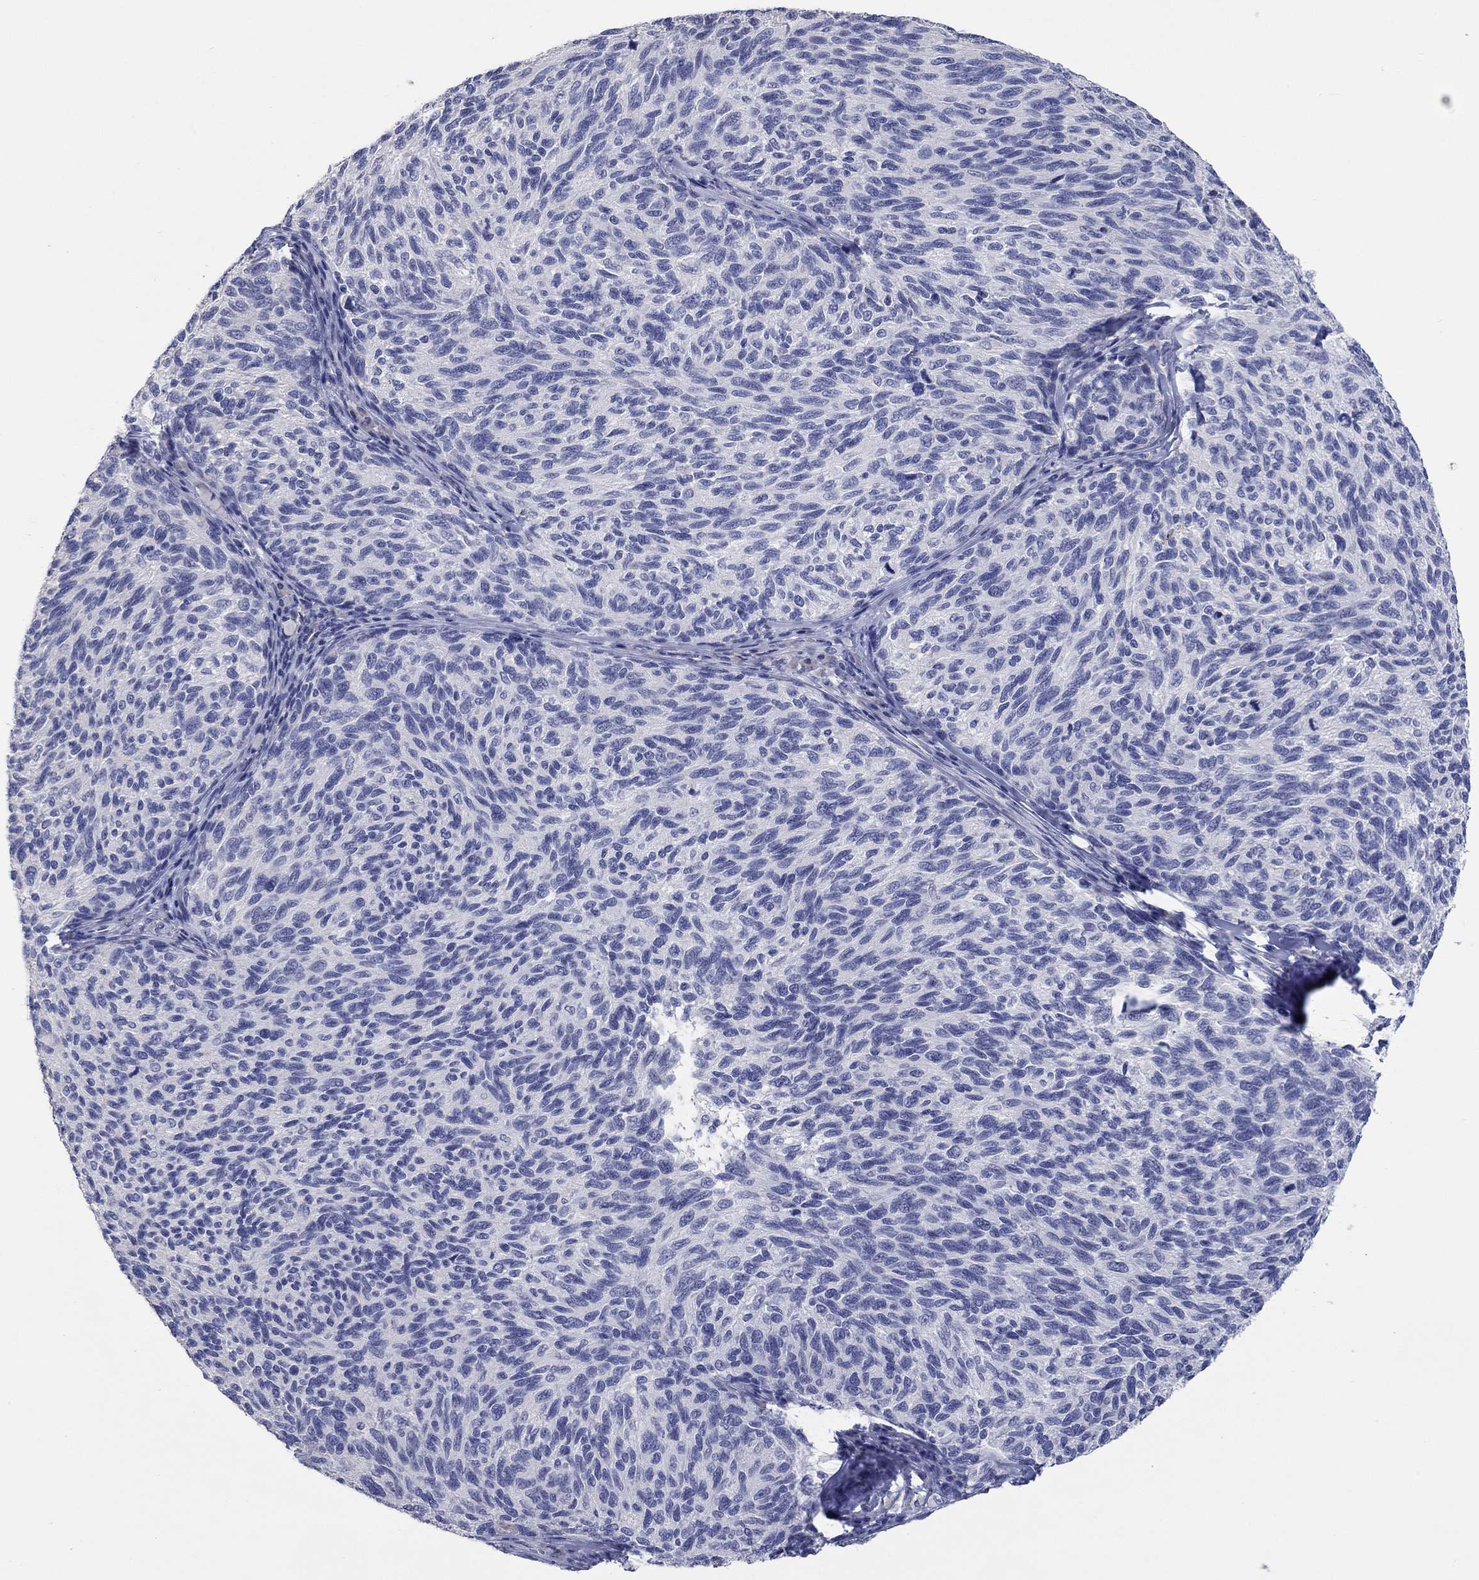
{"staining": {"intensity": "negative", "quantity": "none", "location": "none"}, "tissue": "melanoma", "cell_type": "Tumor cells", "image_type": "cancer", "snomed": [{"axis": "morphology", "description": "Malignant melanoma, NOS"}, {"axis": "topography", "description": "Skin"}], "caption": "High power microscopy histopathology image of an immunohistochemistry (IHC) histopathology image of malignant melanoma, revealing no significant expression in tumor cells.", "gene": "LRRC4C", "patient": {"sex": "female", "age": 73}}